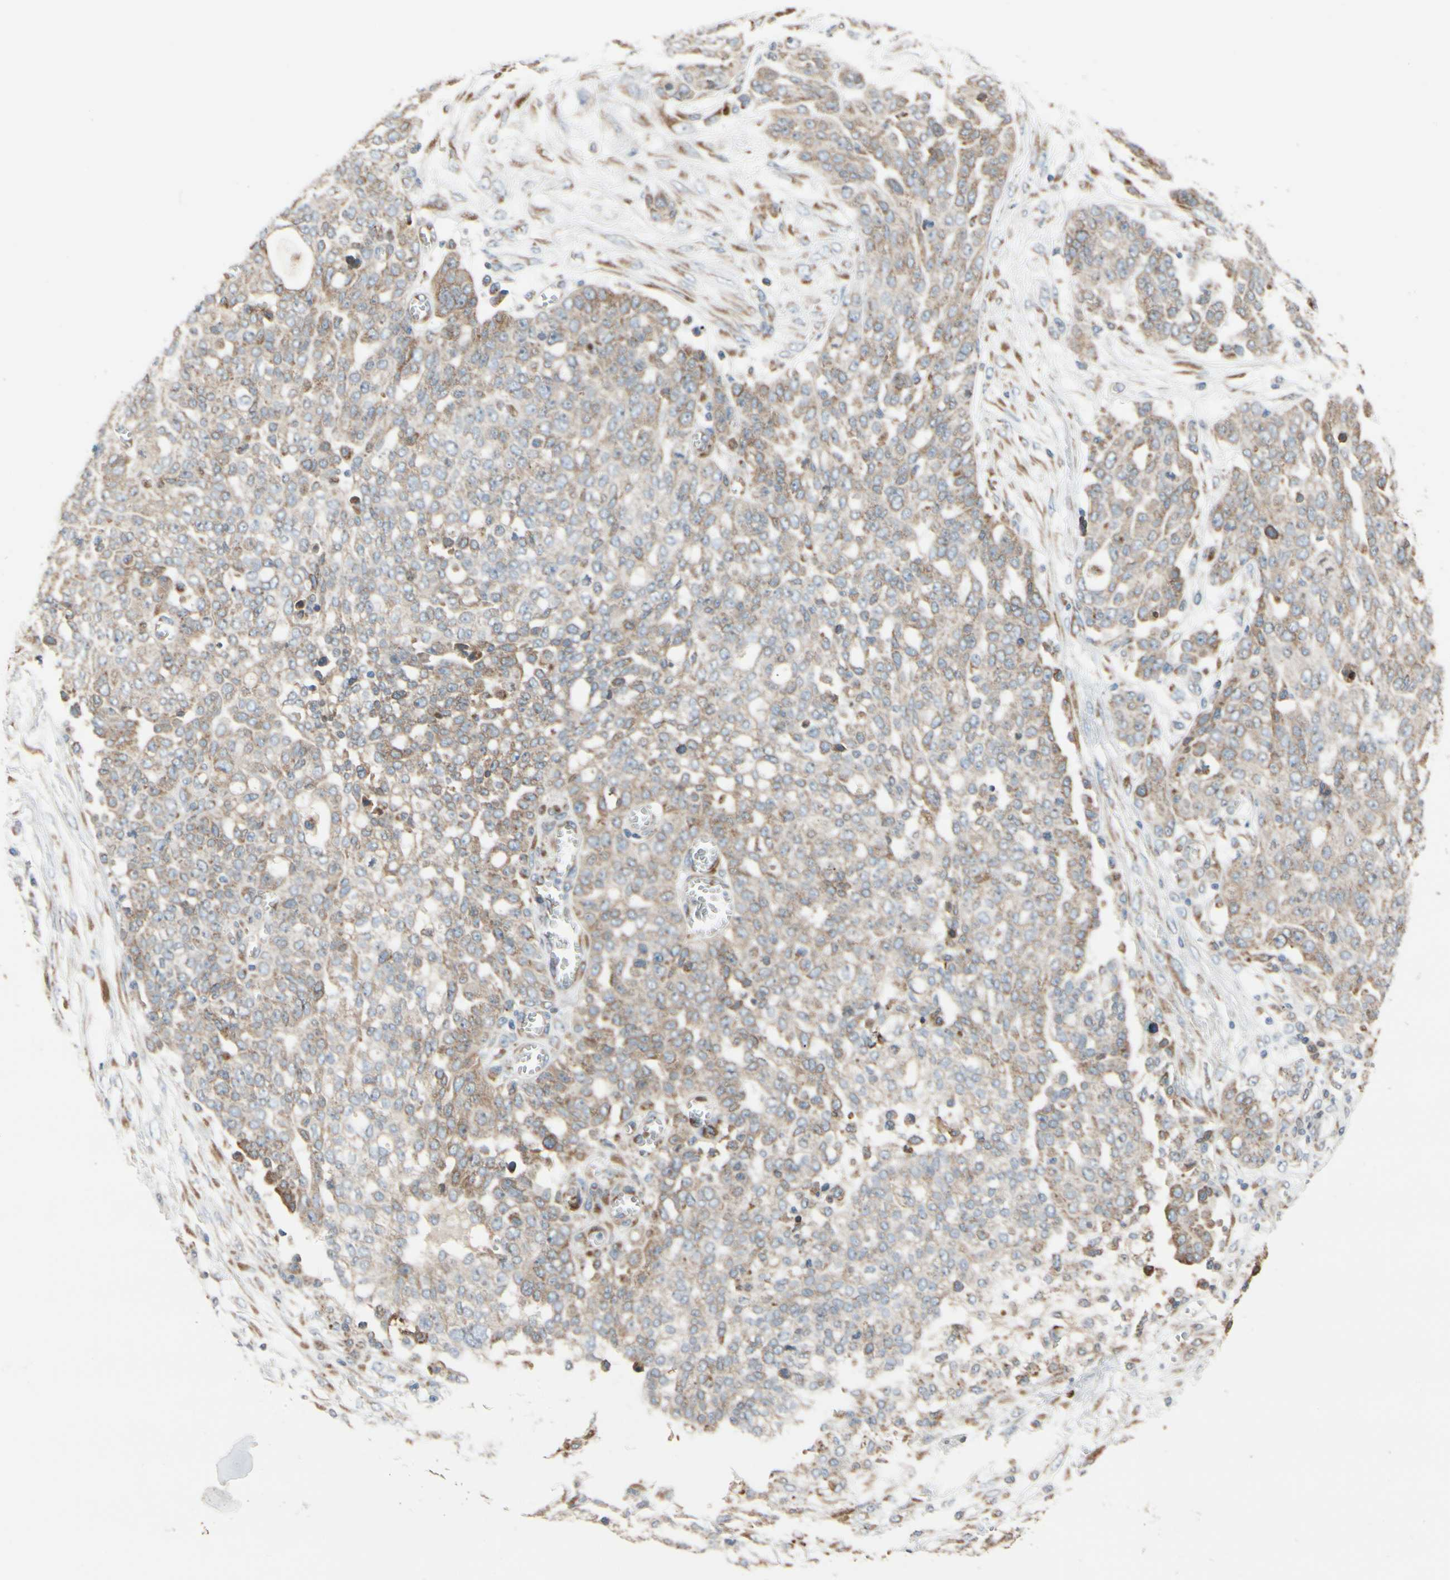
{"staining": {"intensity": "weak", "quantity": ">75%", "location": "cytoplasmic/membranous"}, "tissue": "ovarian cancer", "cell_type": "Tumor cells", "image_type": "cancer", "snomed": [{"axis": "morphology", "description": "Cystadenocarcinoma, serous, NOS"}, {"axis": "topography", "description": "Soft tissue"}, {"axis": "topography", "description": "Ovary"}], "caption": "This is a photomicrograph of IHC staining of ovarian serous cystadenocarcinoma, which shows weak expression in the cytoplasmic/membranous of tumor cells.", "gene": "RPN2", "patient": {"sex": "female", "age": 57}}